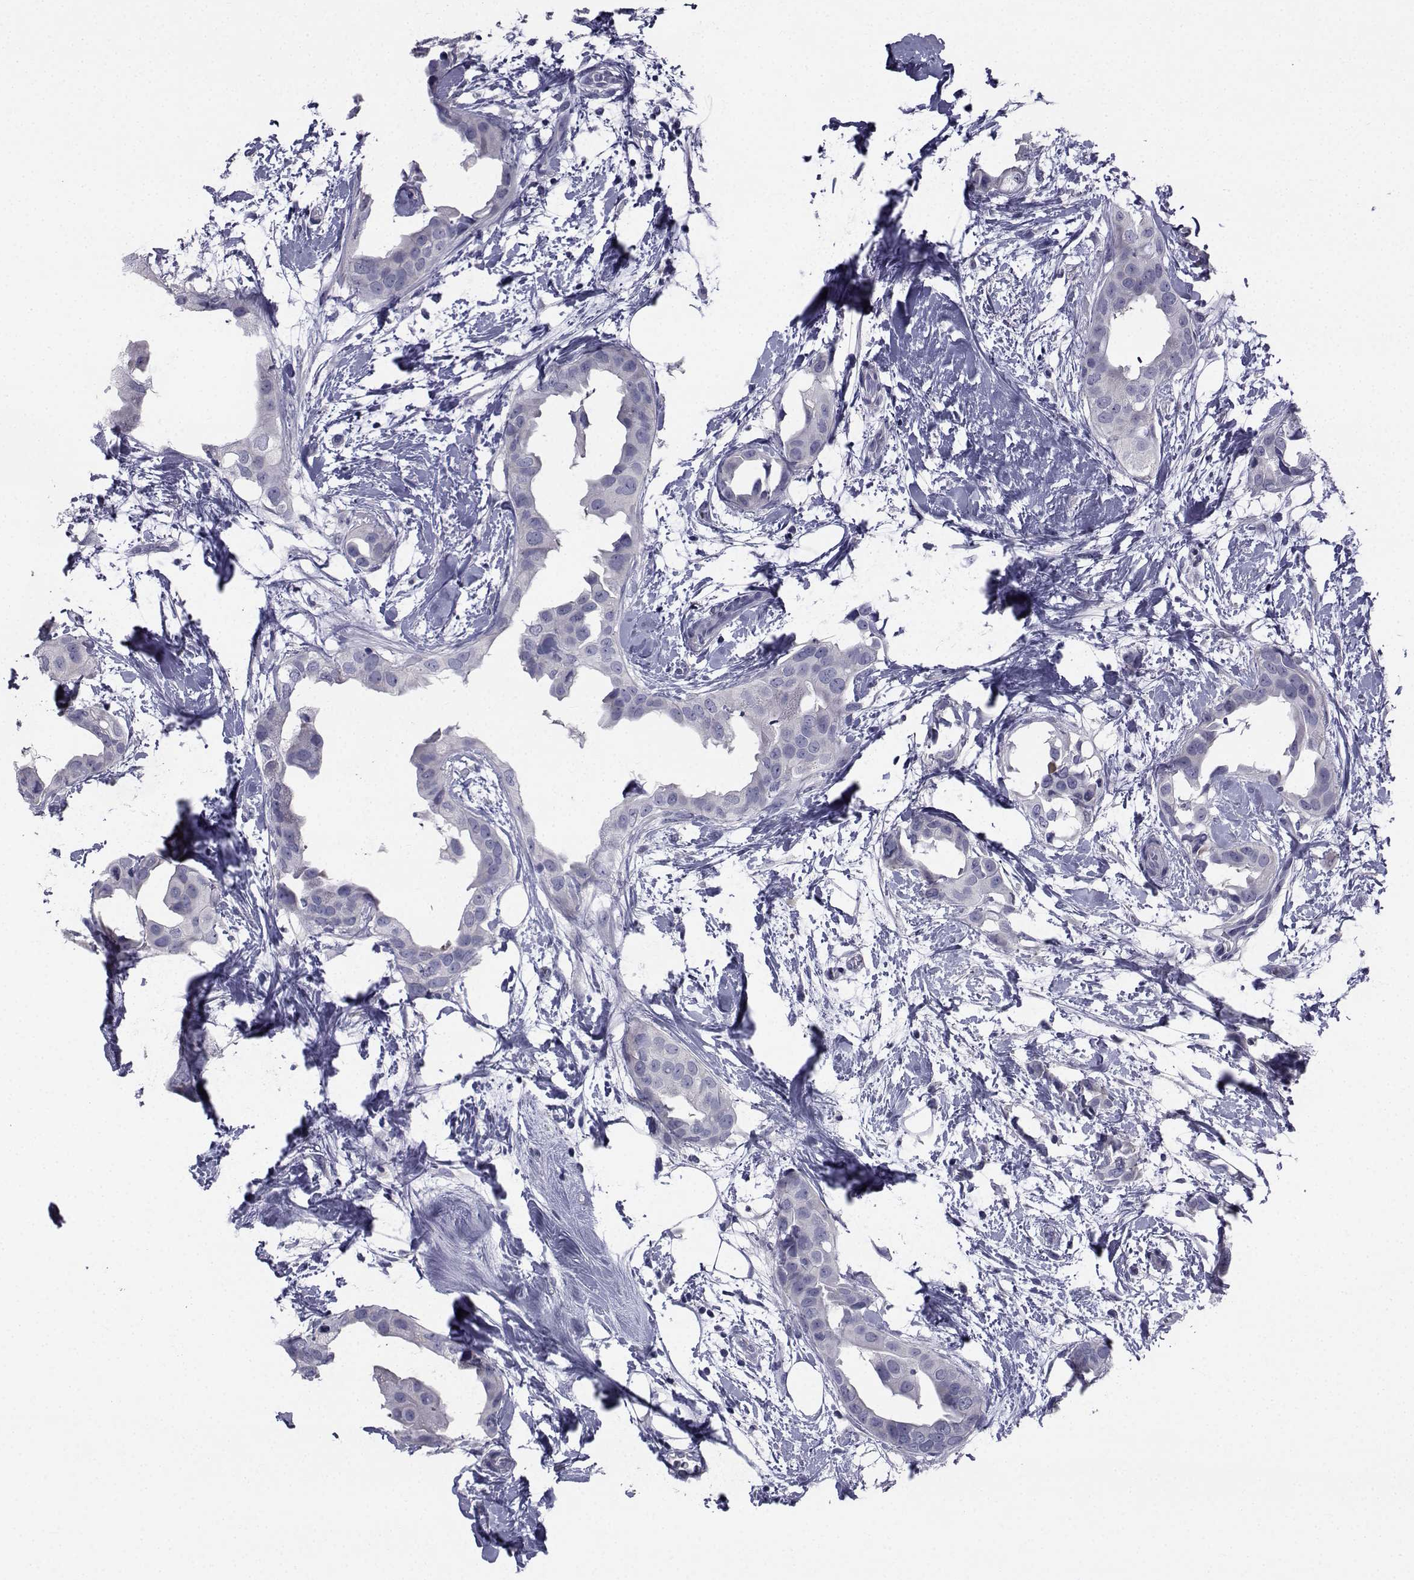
{"staining": {"intensity": "negative", "quantity": "none", "location": "none"}, "tissue": "breast cancer", "cell_type": "Tumor cells", "image_type": "cancer", "snomed": [{"axis": "morphology", "description": "Normal tissue, NOS"}, {"axis": "morphology", "description": "Duct carcinoma"}, {"axis": "topography", "description": "Breast"}], "caption": "This is an immunohistochemistry (IHC) photomicrograph of breast cancer. There is no positivity in tumor cells.", "gene": "CHRNA1", "patient": {"sex": "female", "age": 40}}